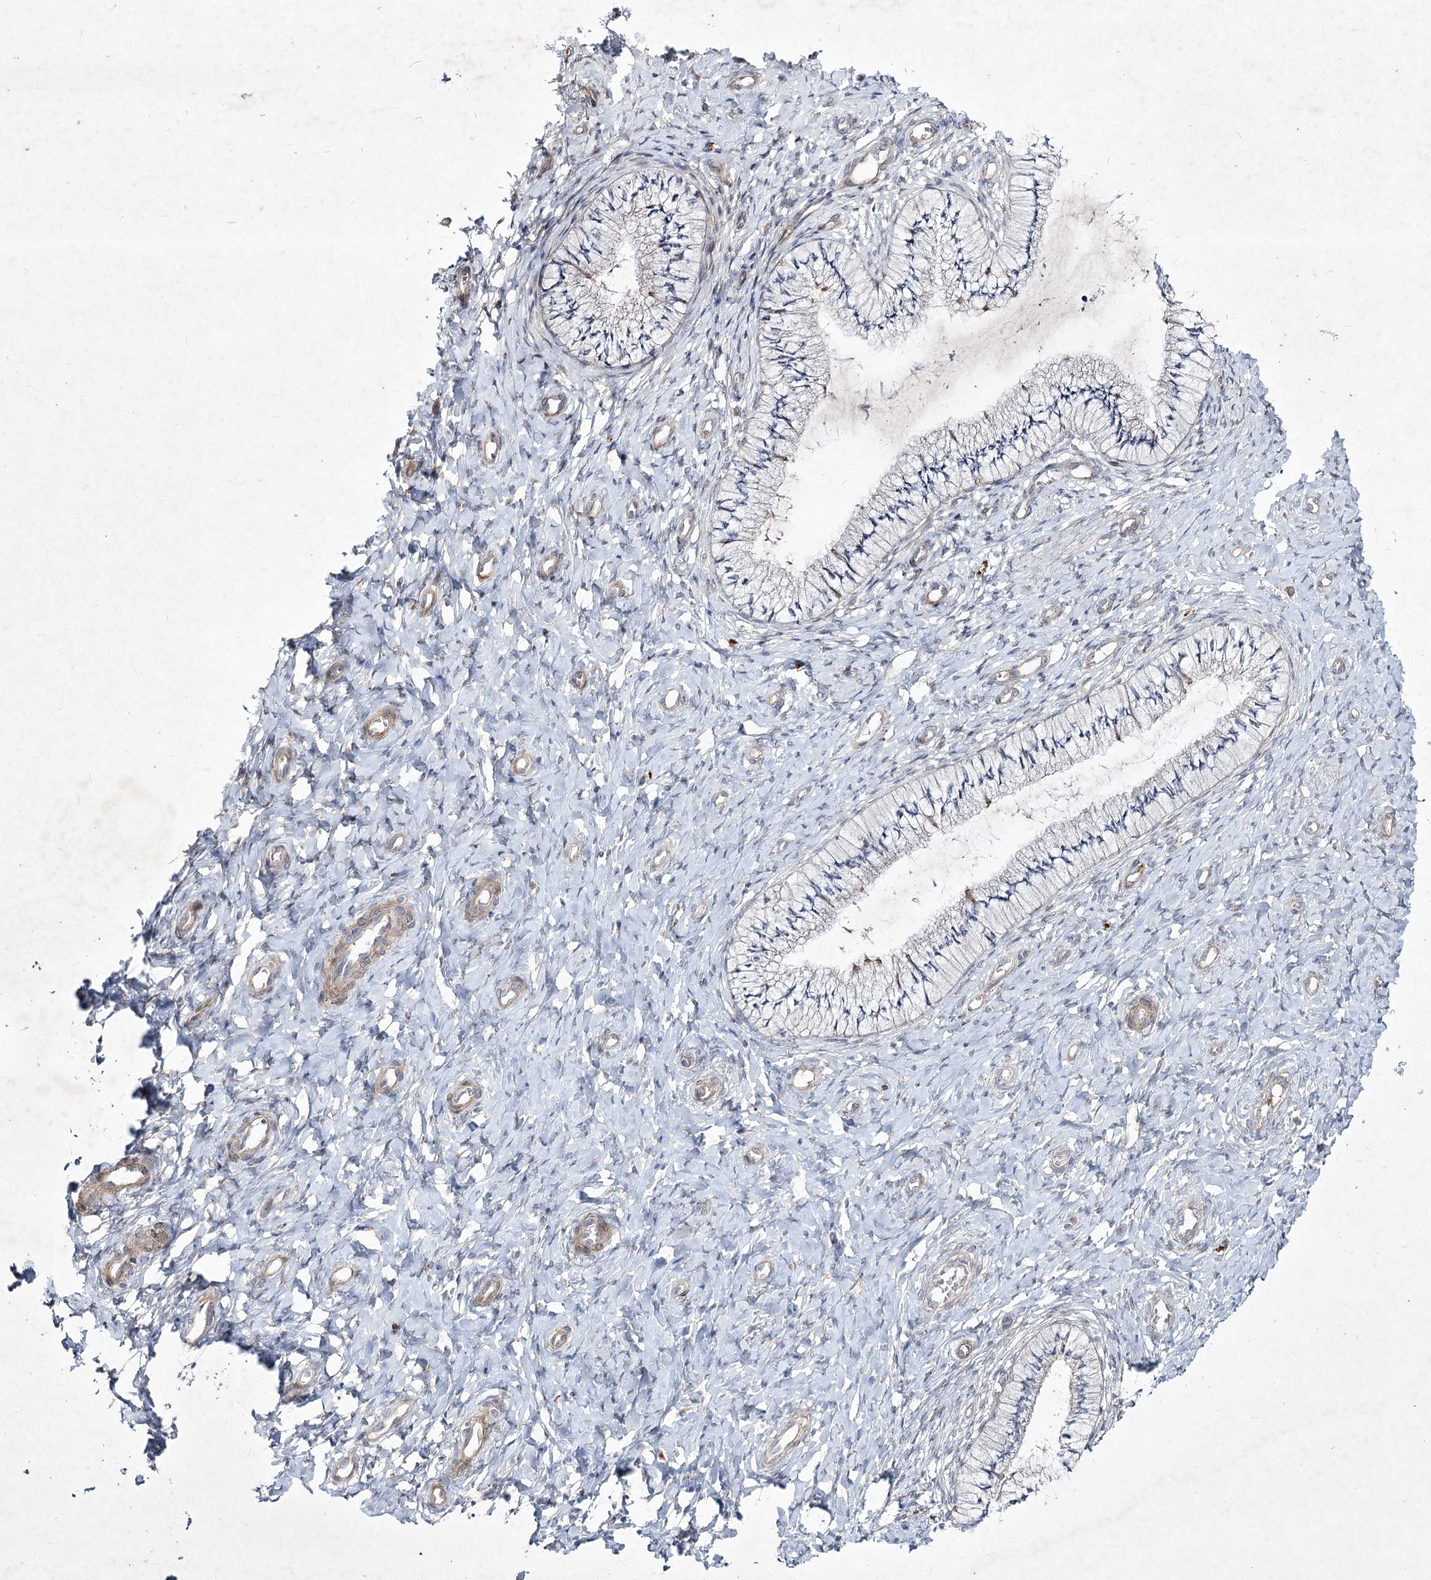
{"staining": {"intensity": "weak", "quantity": "<25%", "location": "cytoplasmic/membranous"}, "tissue": "cervix", "cell_type": "Glandular cells", "image_type": "normal", "snomed": [{"axis": "morphology", "description": "Normal tissue, NOS"}, {"axis": "topography", "description": "Cervix"}], "caption": "High power microscopy image of an immunohistochemistry (IHC) micrograph of normal cervix, revealing no significant expression in glandular cells.", "gene": "CIB2", "patient": {"sex": "female", "age": 36}}